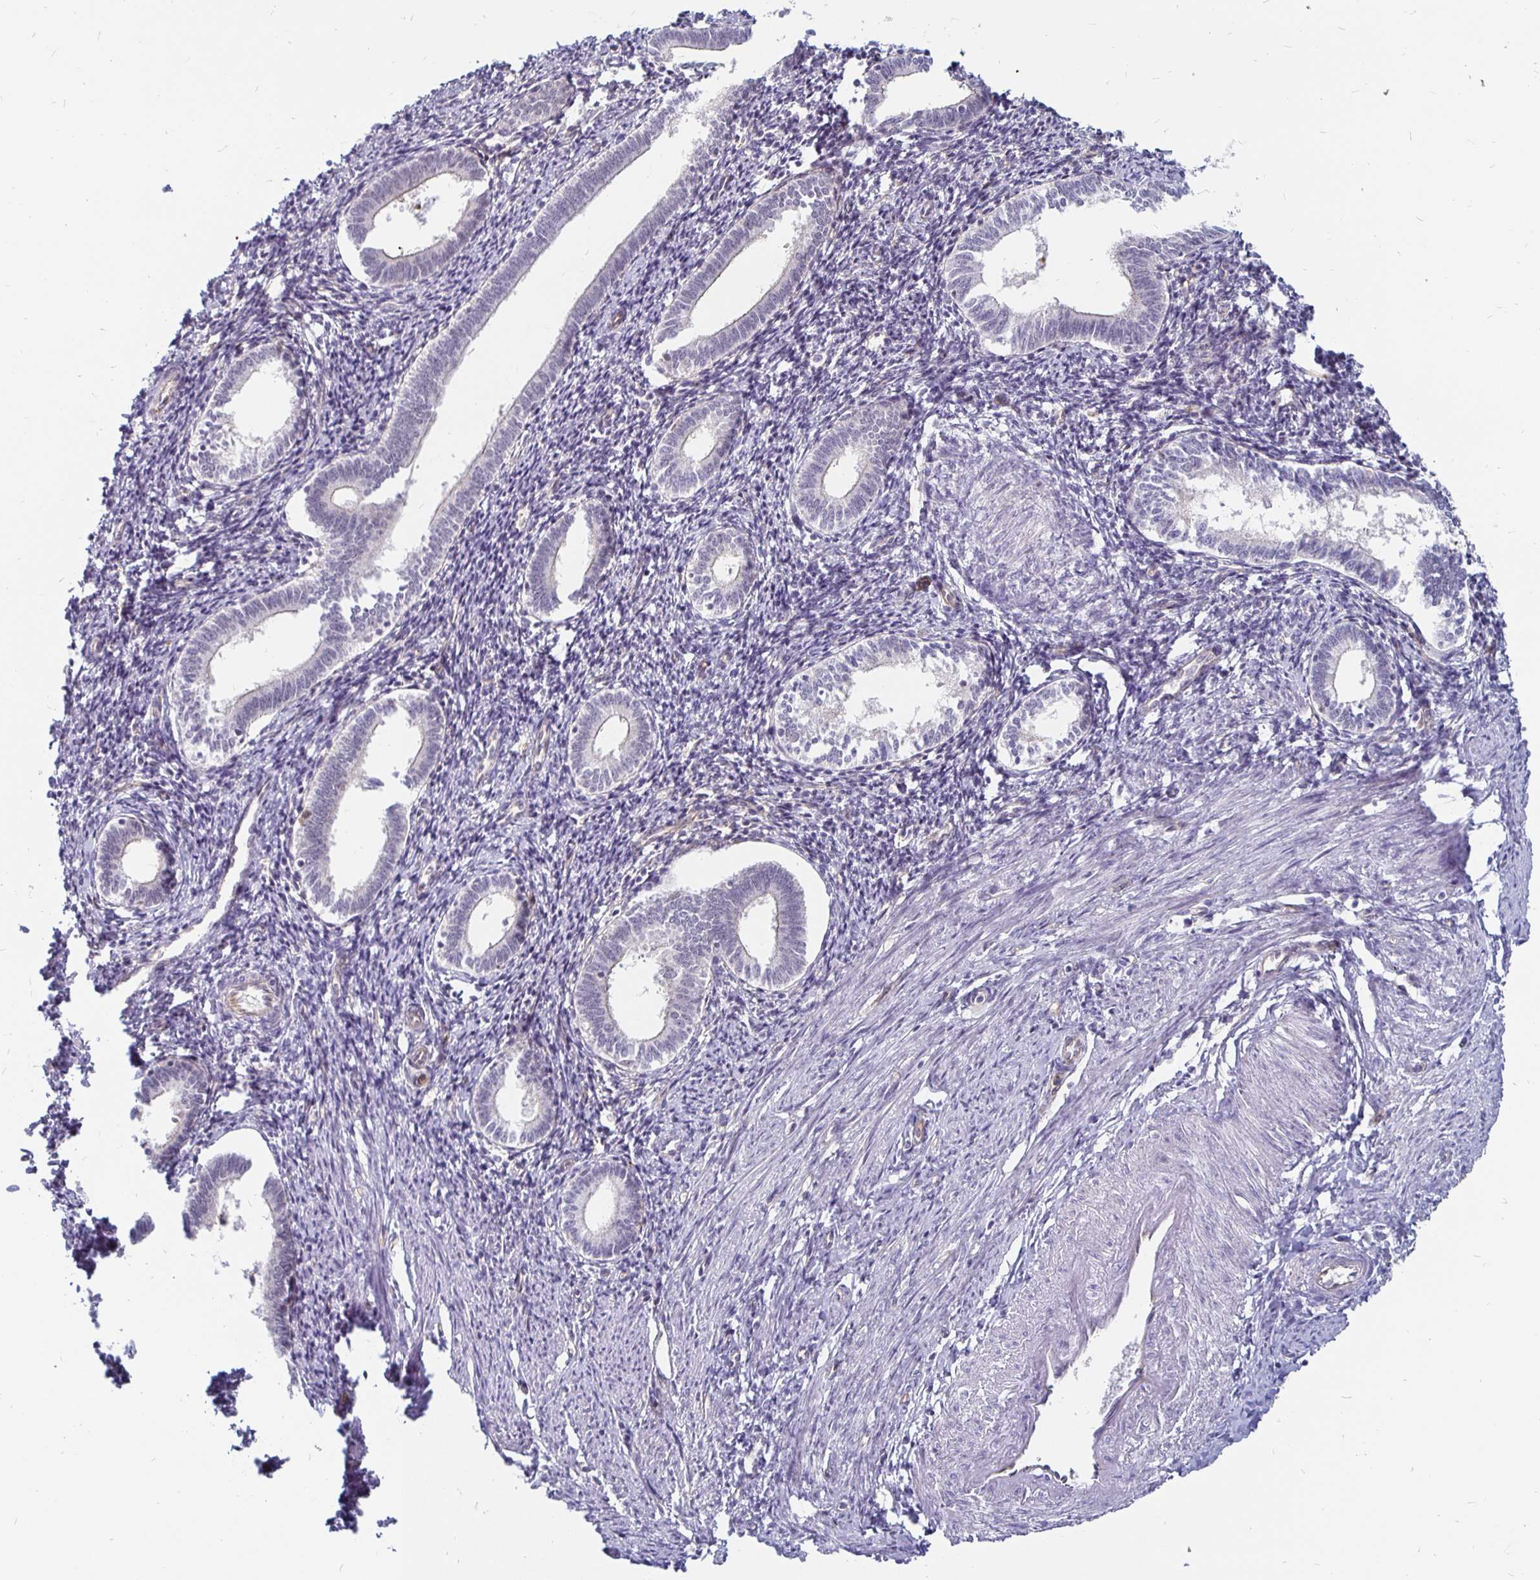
{"staining": {"intensity": "negative", "quantity": "none", "location": "none"}, "tissue": "endometrium", "cell_type": "Cells in endometrial stroma", "image_type": "normal", "snomed": [{"axis": "morphology", "description": "Normal tissue, NOS"}, {"axis": "topography", "description": "Endometrium"}], "caption": "This is a photomicrograph of IHC staining of normal endometrium, which shows no staining in cells in endometrial stroma.", "gene": "CCDC85A", "patient": {"sex": "female", "age": 41}}